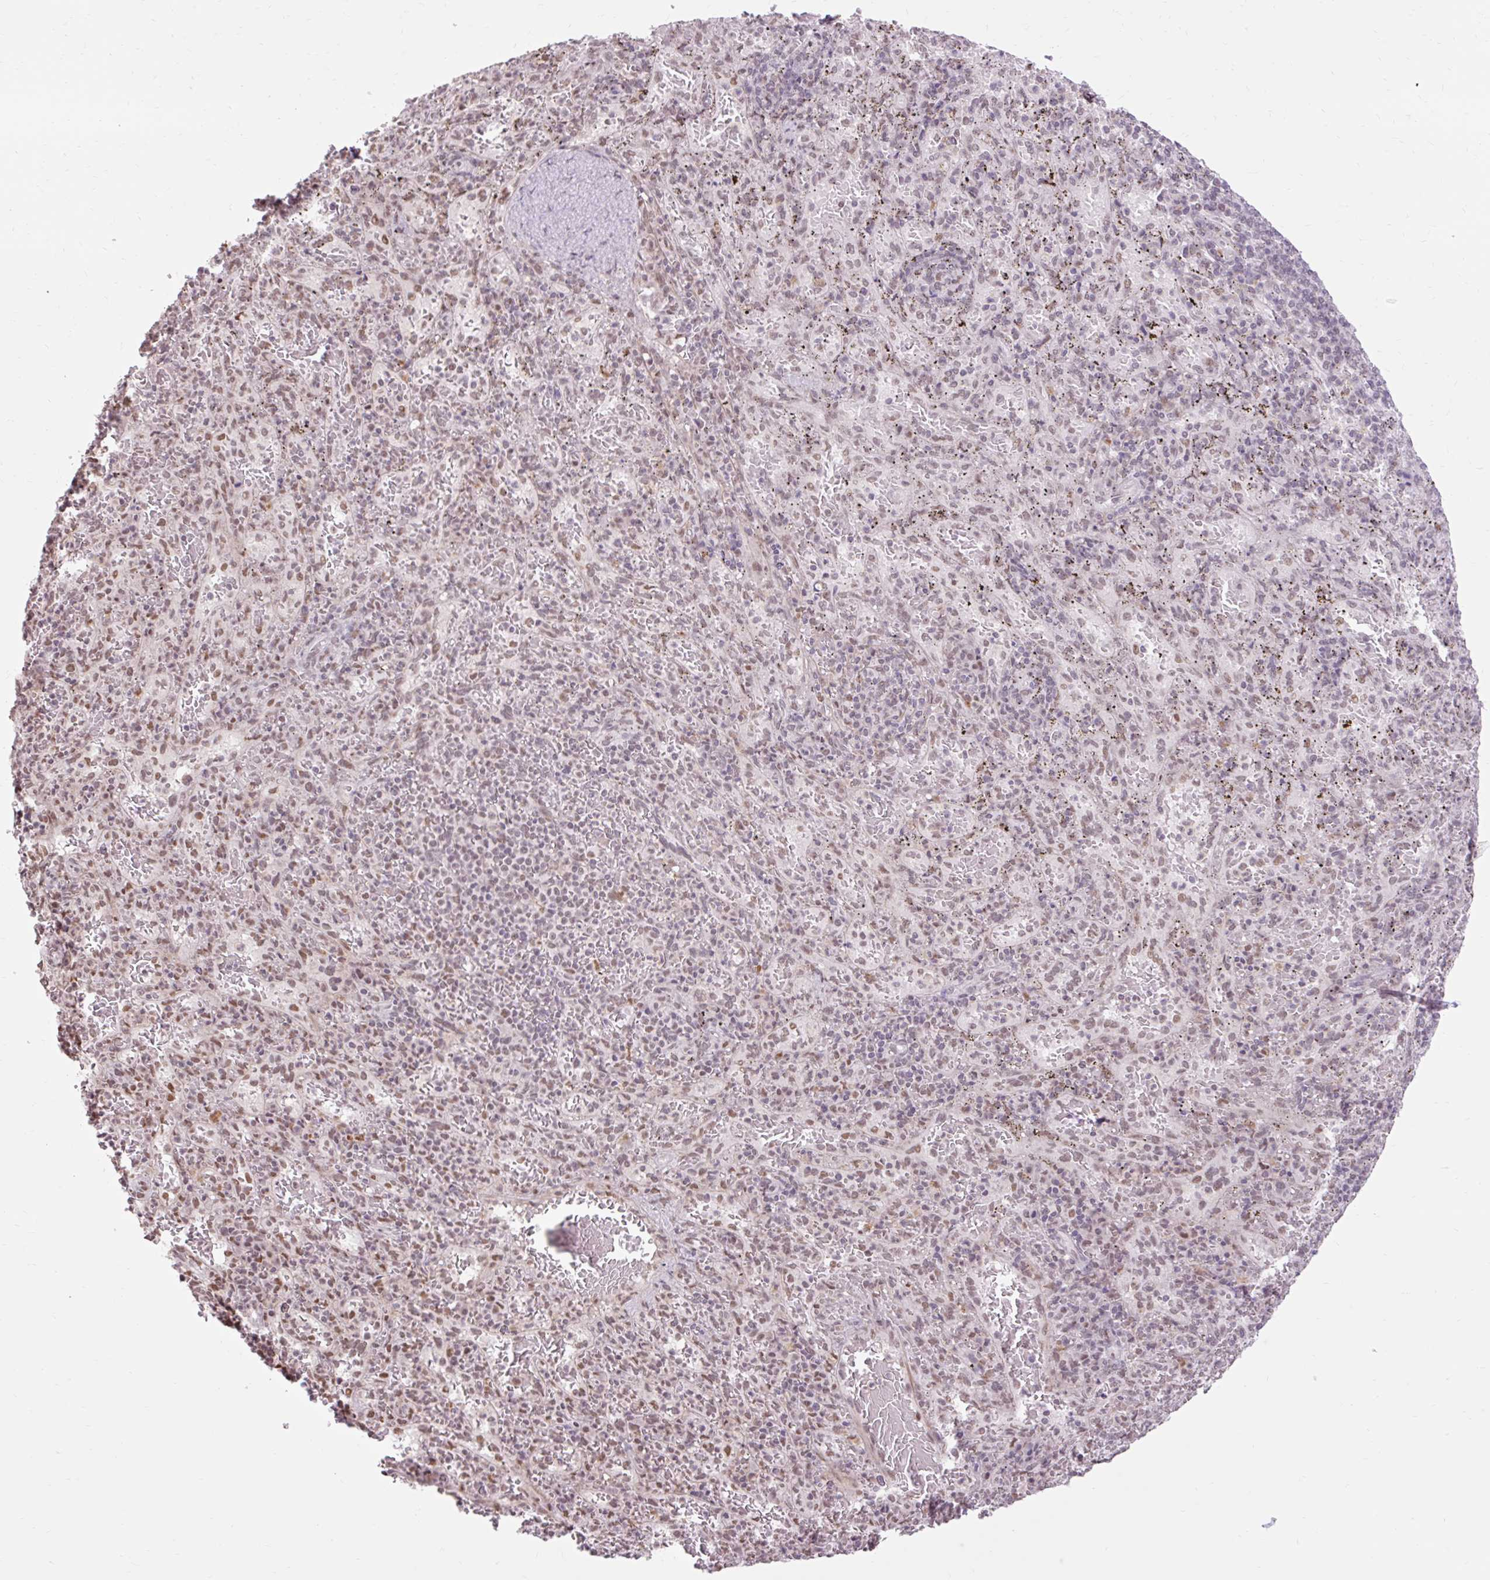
{"staining": {"intensity": "moderate", "quantity": "25%-75%", "location": "nuclear"}, "tissue": "spleen", "cell_type": "Cells in red pulp", "image_type": "normal", "snomed": [{"axis": "morphology", "description": "Normal tissue, NOS"}, {"axis": "topography", "description": "Spleen"}], "caption": "Immunohistochemistry (IHC) staining of benign spleen, which shows medium levels of moderate nuclear expression in approximately 25%-75% of cells in red pulp indicating moderate nuclear protein expression. The staining was performed using DAB (brown) for protein detection and nuclei were counterstained in hematoxylin (blue).", "gene": "ENSG00000261832", "patient": {"sex": "male", "age": 57}}